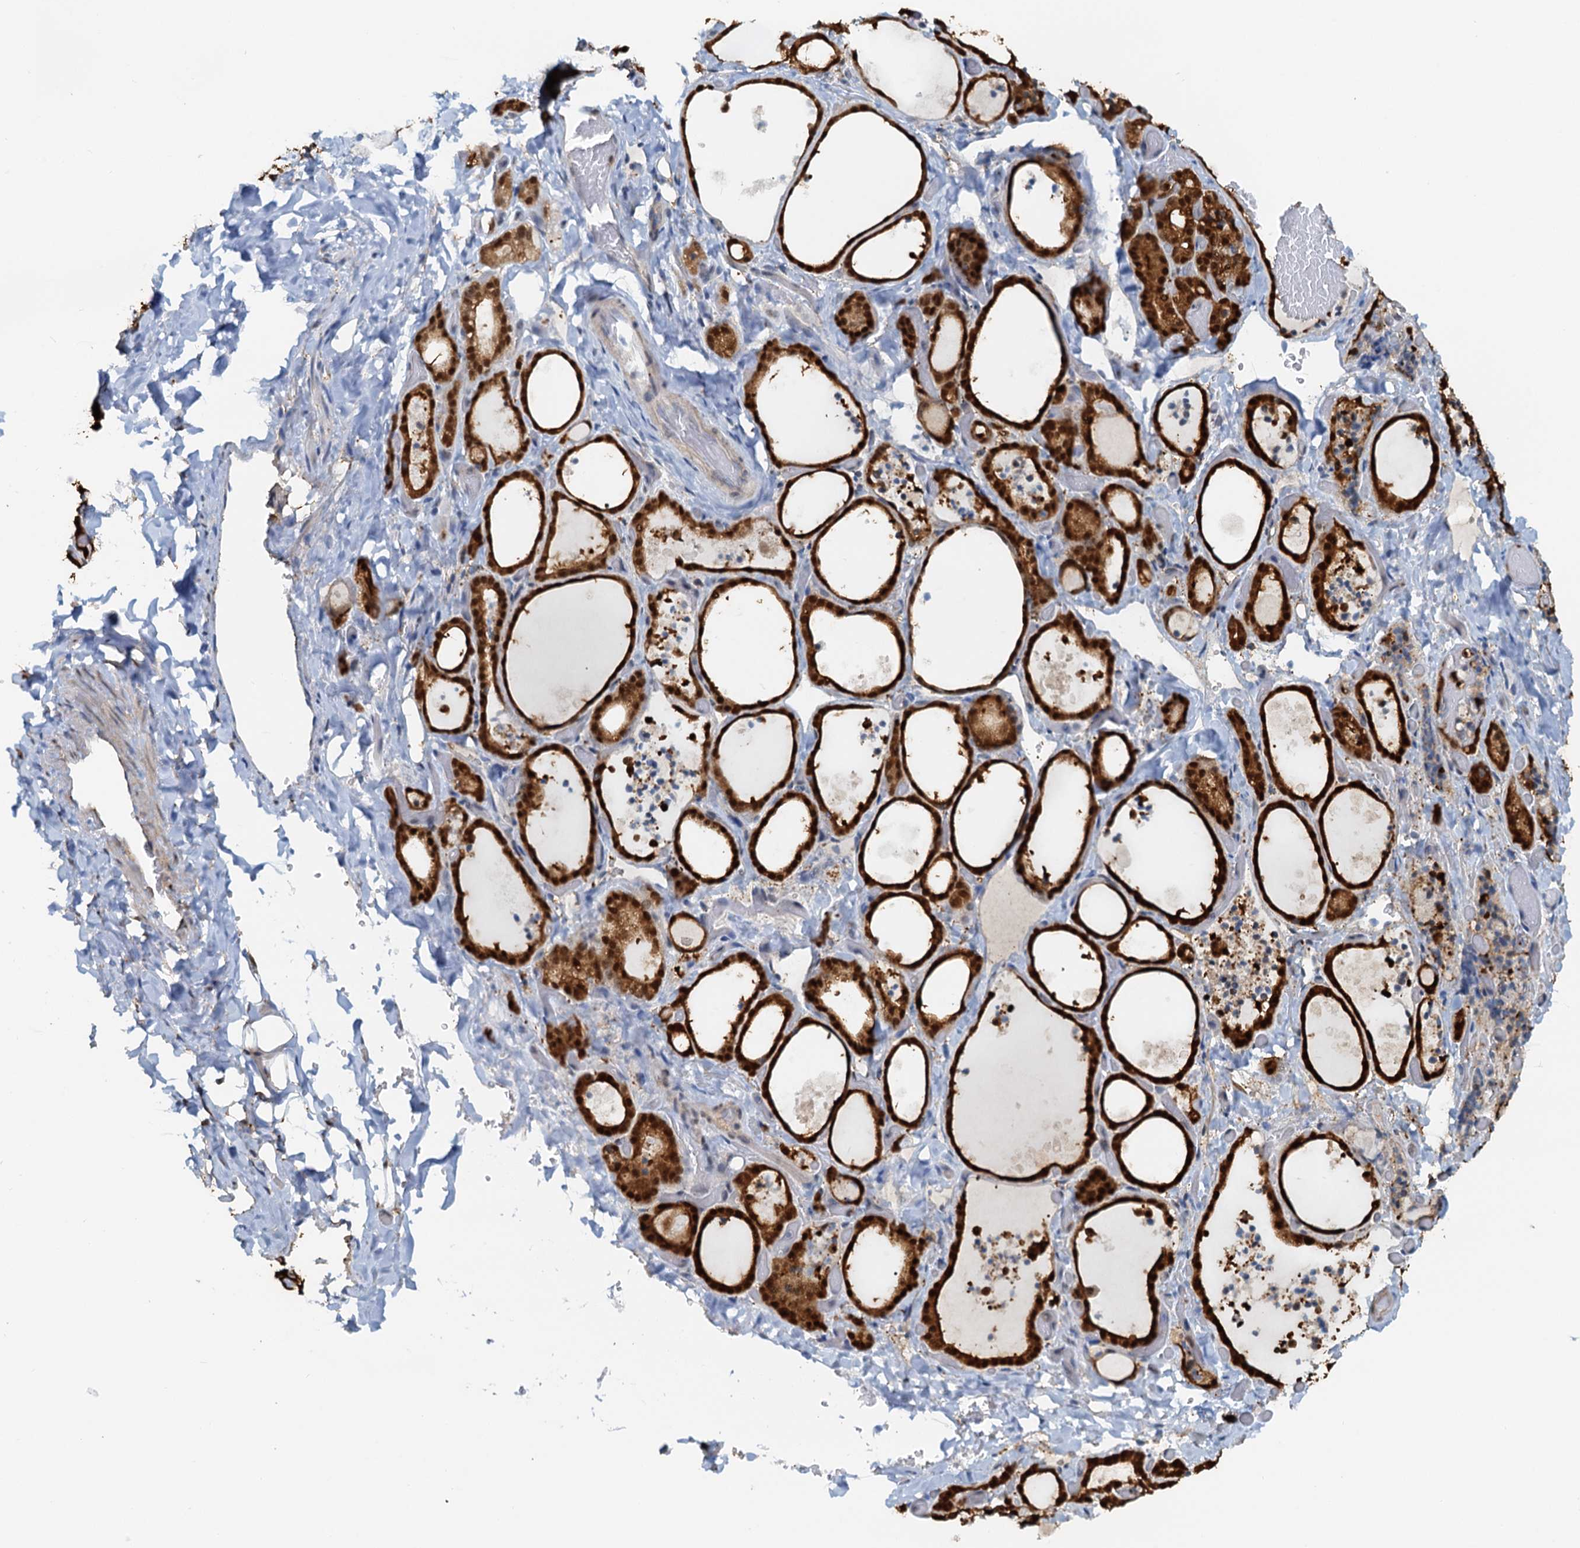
{"staining": {"intensity": "strong", "quantity": ">75%", "location": "cytoplasmic/membranous,nuclear"}, "tissue": "thyroid gland", "cell_type": "Glandular cells", "image_type": "normal", "snomed": [{"axis": "morphology", "description": "Normal tissue, NOS"}, {"axis": "topography", "description": "Thyroid gland"}], "caption": "IHC micrograph of benign human thyroid gland stained for a protein (brown), which reveals high levels of strong cytoplasmic/membranous,nuclear staining in approximately >75% of glandular cells.", "gene": "SPINDOC", "patient": {"sex": "female", "age": 44}}